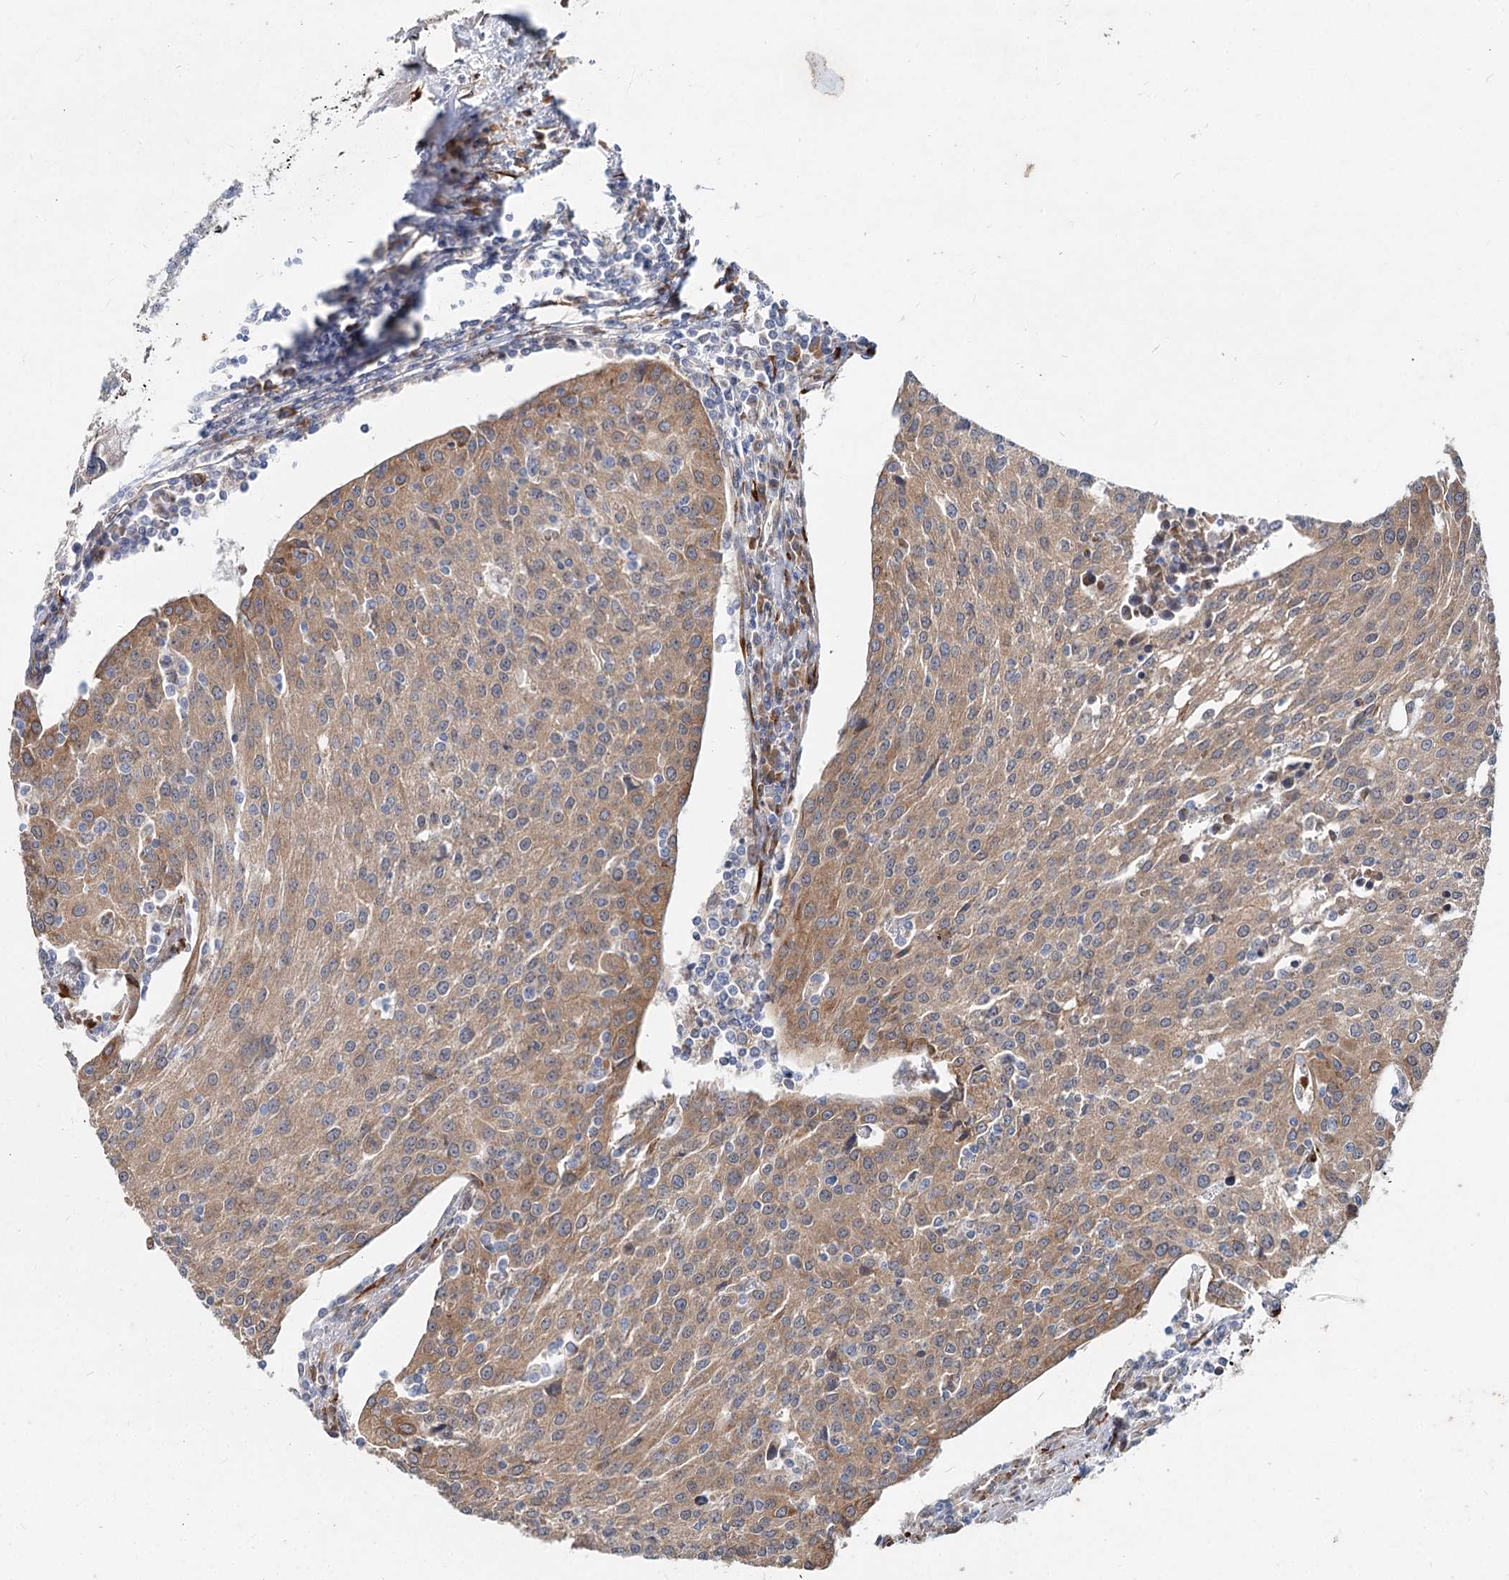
{"staining": {"intensity": "moderate", "quantity": ">75%", "location": "cytoplasmic/membranous"}, "tissue": "urothelial cancer", "cell_type": "Tumor cells", "image_type": "cancer", "snomed": [{"axis": "morphology", "description": "Urothelial carcinoma, High grade"}, {"axis": "topography", "description": "Urinary bladder"}], "caption": "Immunohistochemistry (IHC) photomicrograph of urothelial carcinoma (high-grade) stained for a protein (brown), which reveals medium levels of moderate cytoplasmic/membranous staining in about >75% of tumor cells.", "gene": "SPART", "patient": {"sex": "female", "age": 85}}